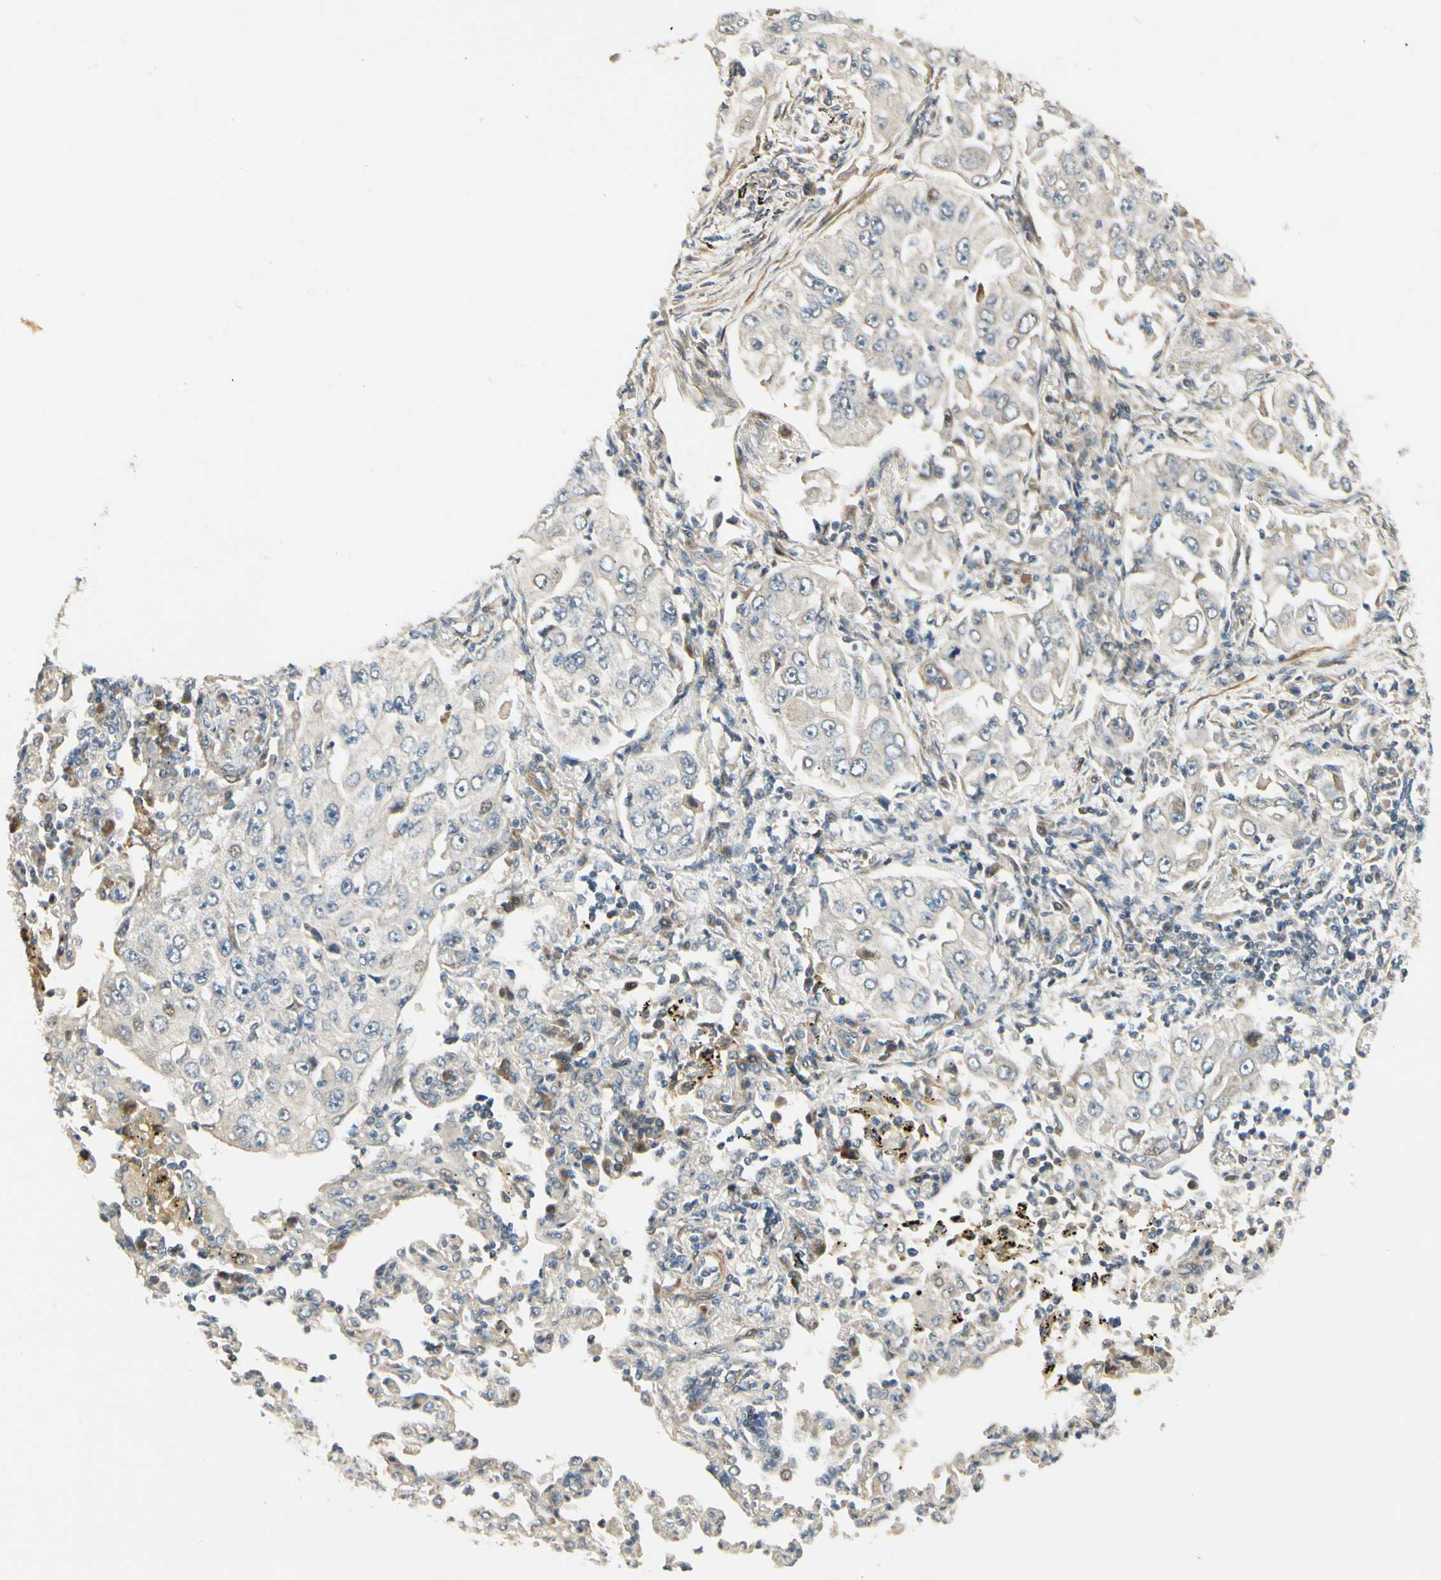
{"staining": {"intensity": "weak", "quantity": "25%-75%", "location": "cytoplasmic/membranous"}, "tissue": "lung cancer", "cell_type": "Tumor cells", "image_type": "cancer", "snomed": [{"axis": "morphology", "description": "Adenocarcinoma, NOS"}, {"axis": "topography", "description": "Lung"}], "caption": "The micrograph displays a brown stain indicating the presence of a protein in the cytoplasmic/membranous of tumor cells in adenocarcinoma (lung).", "gene": "P4HA3", "patient": {"sex": "male", "age": 84}}